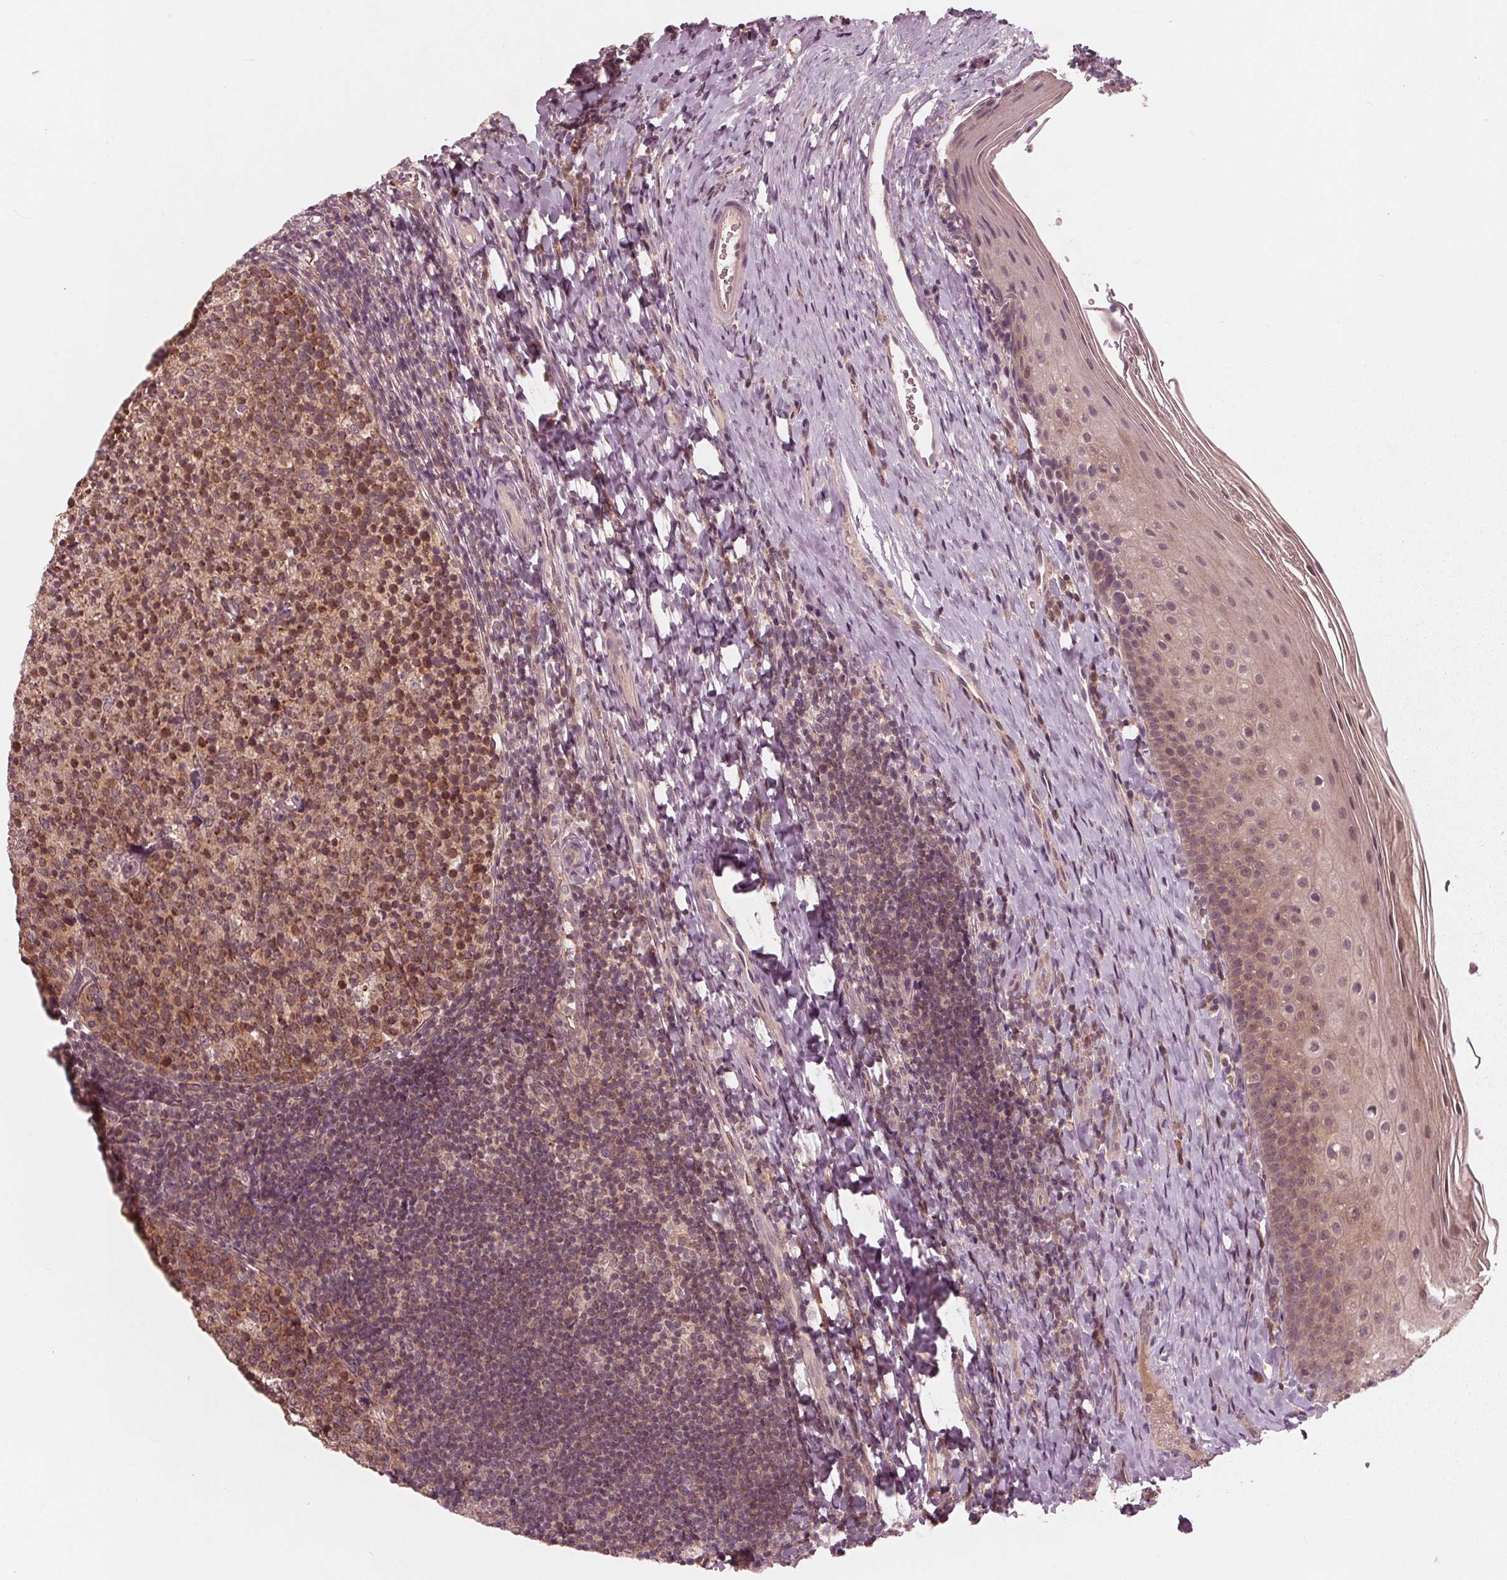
{"staining": {"intensity": "moderate", "quantity": ">75%", "location": "cytoplasmic/membranous,nuclear"}, "tissue": "tonsil", "cell_type": "Germinal center cells", "image_type": "normal", "snomed": [{"axis": "morphology", "description": "Normal tissue, NOS"}, {"axis": "topography", "description": "Tonsil"}], "caption": "Brown immunohistochemical staining in normal tonsil demonstrates moderate cytoplasmic/membranous,nuclear positivity in about >75% of germinal center cells. (IHC, brightfield microscopy, high magnification).", "gene": "UBALD1", "patient": {"sex": "female", "age": 10}}